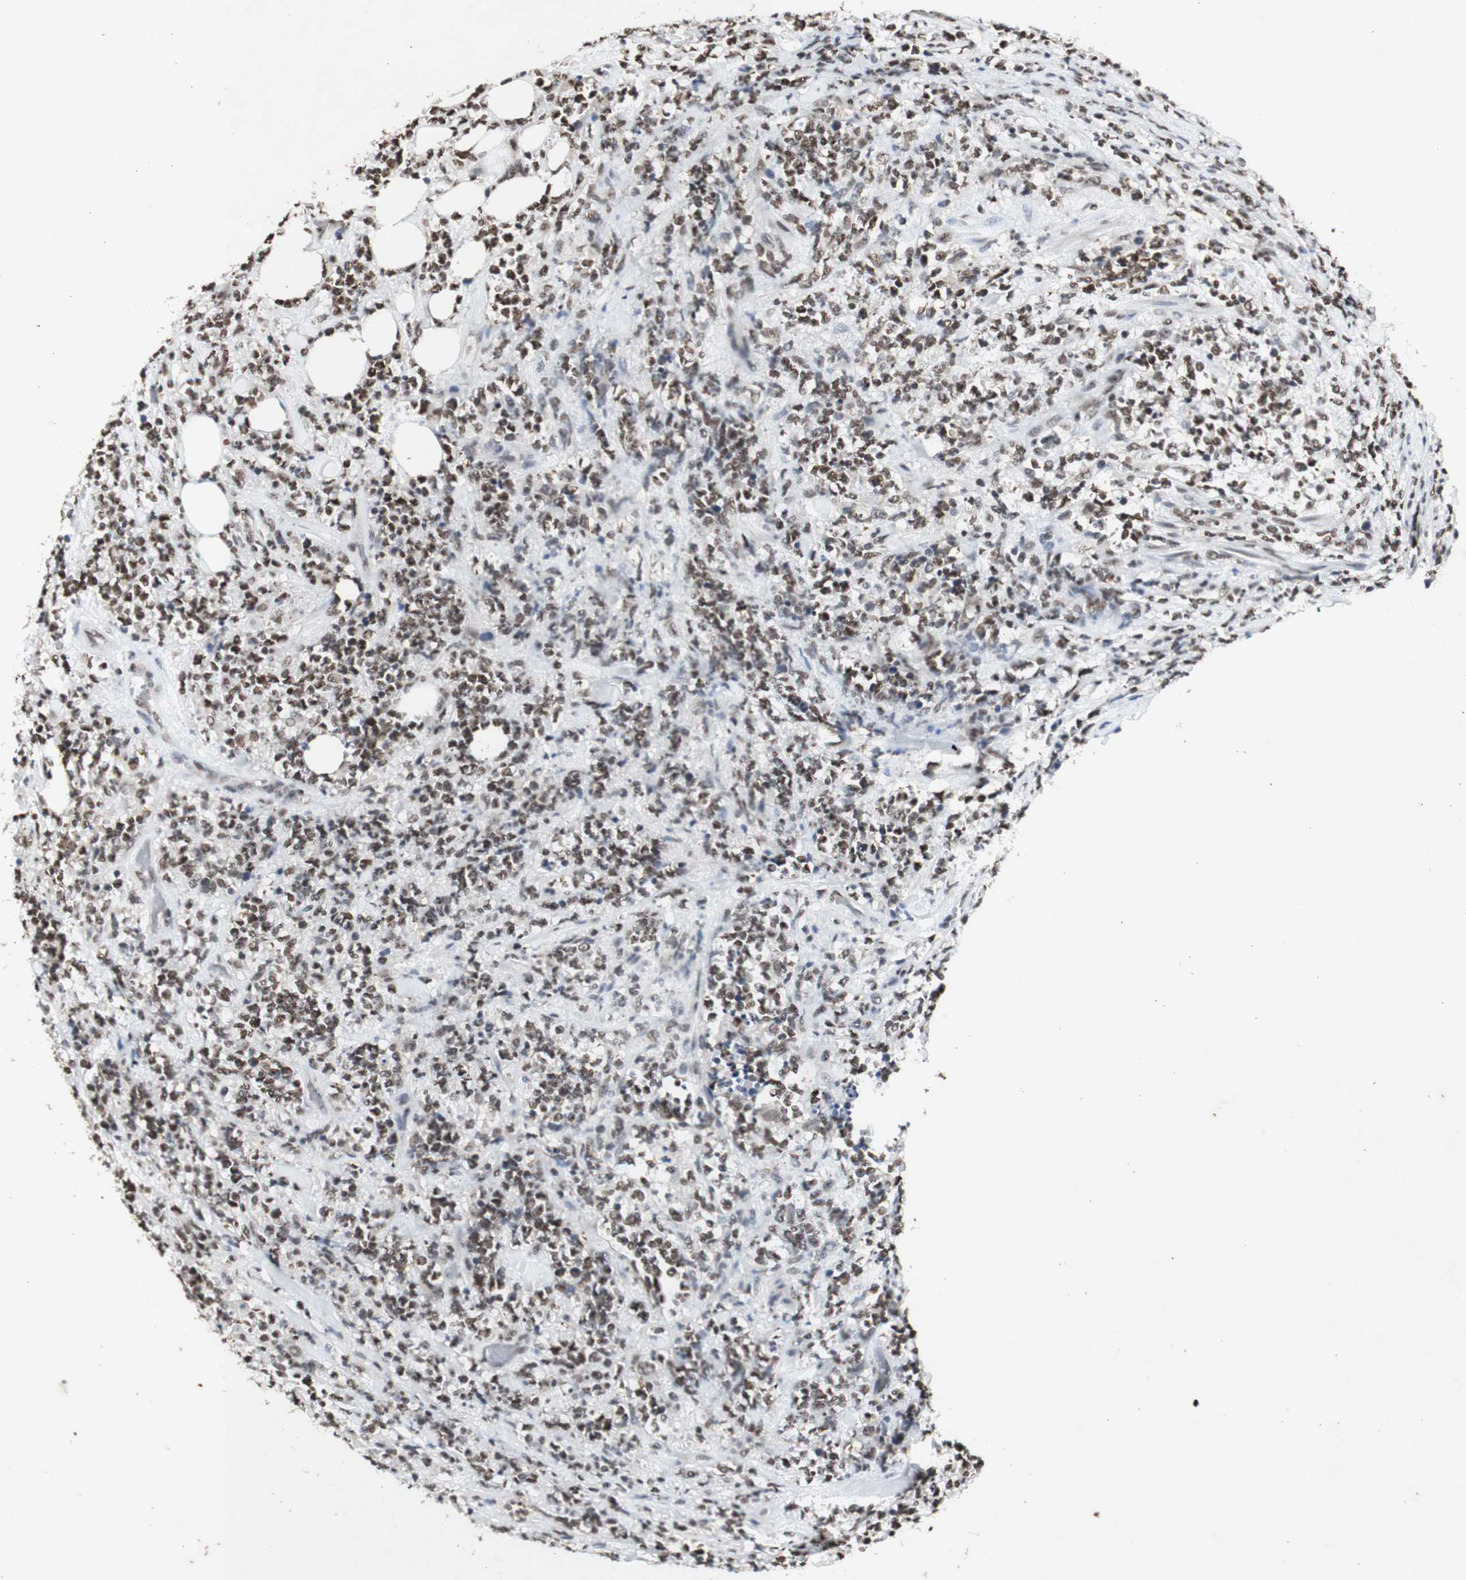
{"staining": {"intensity": "moderate", "quantity": ">75%", "location": "nuclear"}, "tissue": "lymphoma", "cell_type": "Tumor cells", "image_type": "cancer", "snomed": [{"axis": "morphology", "description": "Malignant lymphoma, non-Hodgkin's type, High grade"}, {"axis": "topography", "description": "Soft tissue"}], "caption": "Tumor cells exhibit medium levels of moderate nuclear positivity in approximately >75% of cells in lymphoma.", "gene": "SNRPB", "patient": {"sex": "male", "age": 18}}